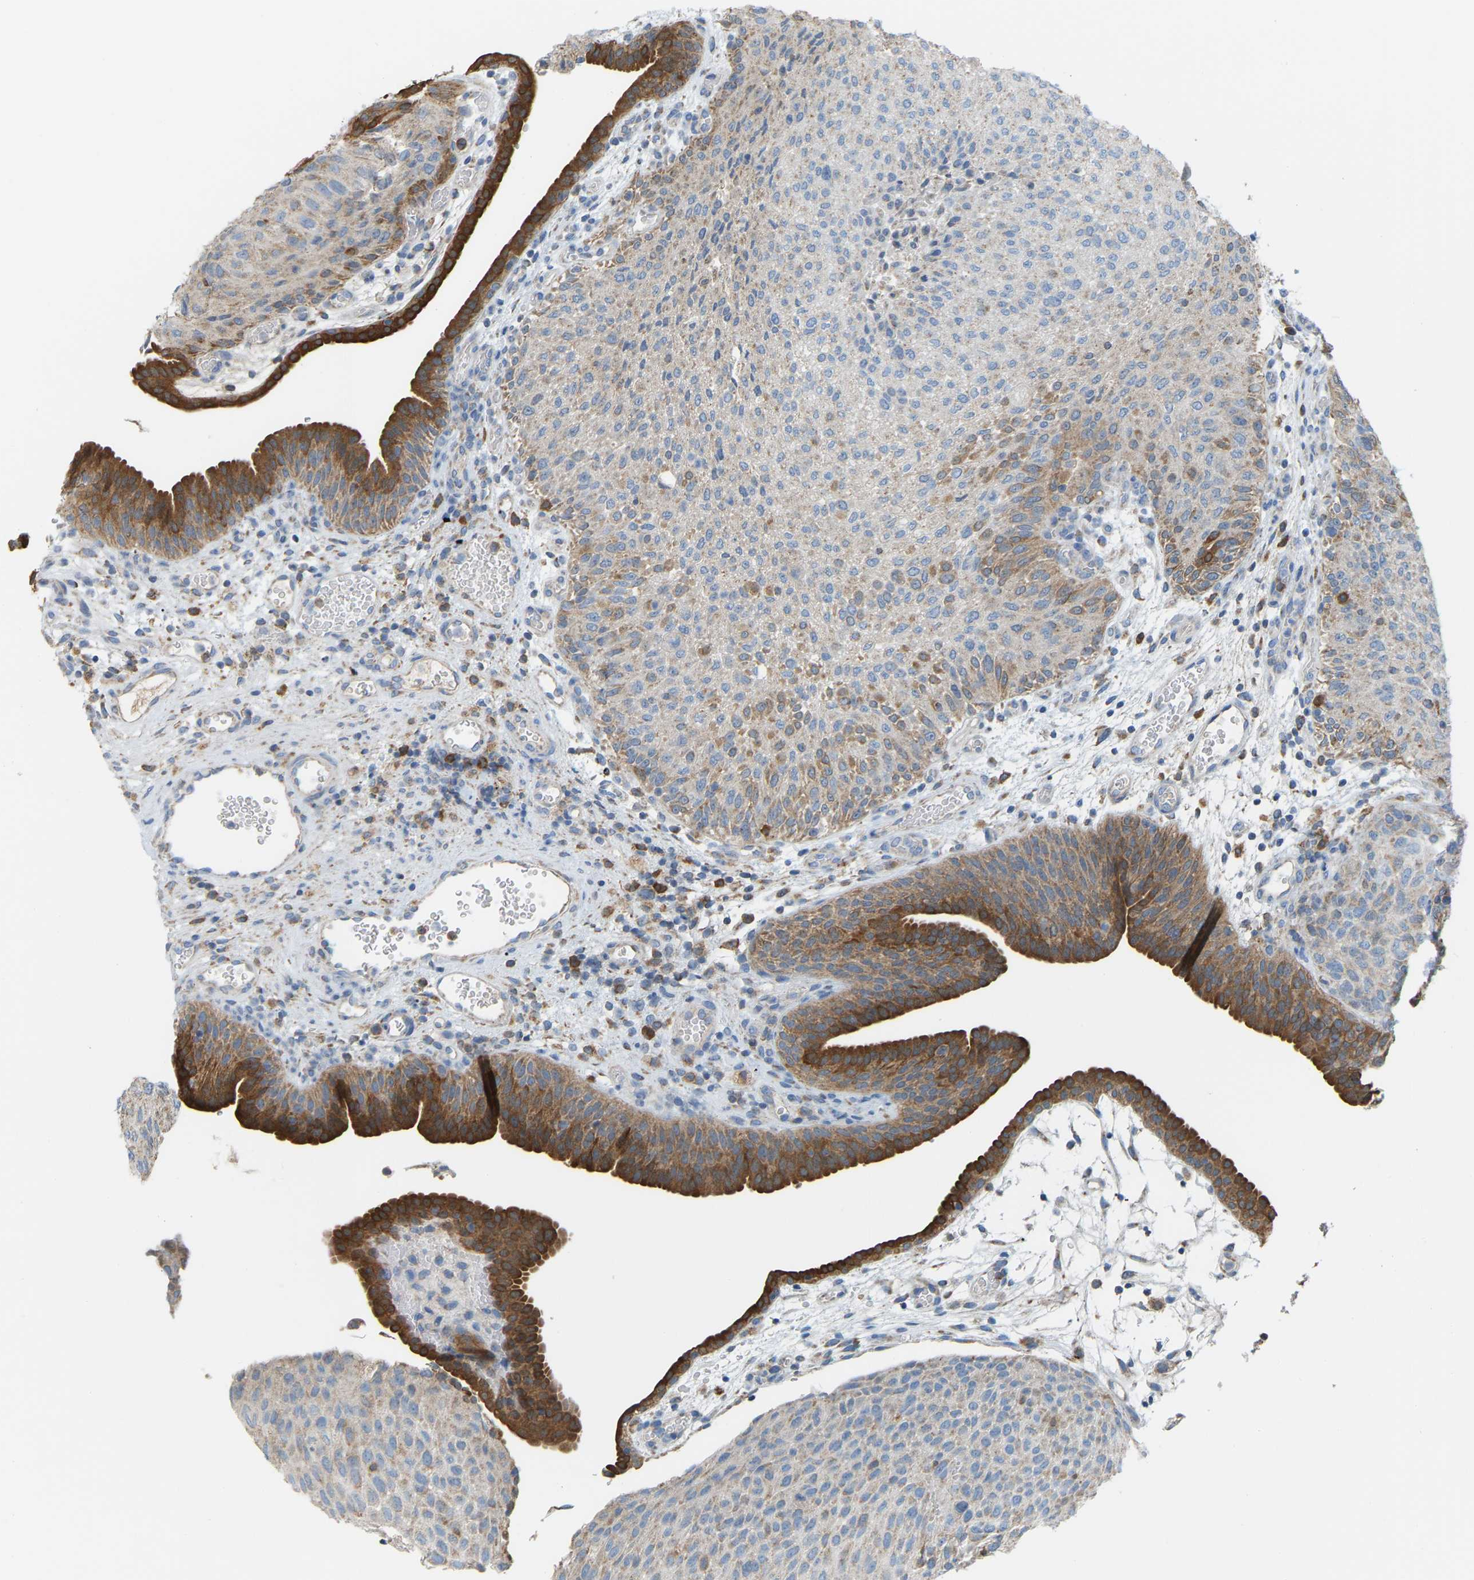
{"staining": {"intensity": "strong", "quantity": "<25%", "location": "cytoplasmic/membranous"}, "tissue": "urothelial cancer", "cell_type": "Tumor cells", "image_type": "cancer", "snomed": [{"axis": "morphology", "description": "Urothelial carcinoma, Low grade"}, {"axis": "morphology", "description": "Urothelial carcinoma, High grade"}, {"axis": "topography", "description": "Urinary bladder"}], "caption": "Brown immunohistochemical staining in urothelial cancer demonstrates strong cytoplasmic/membranous expression in approximately <25% of tumor cells.", "gene": "CROT", "patient": {"sex": "male", "age": 35}}